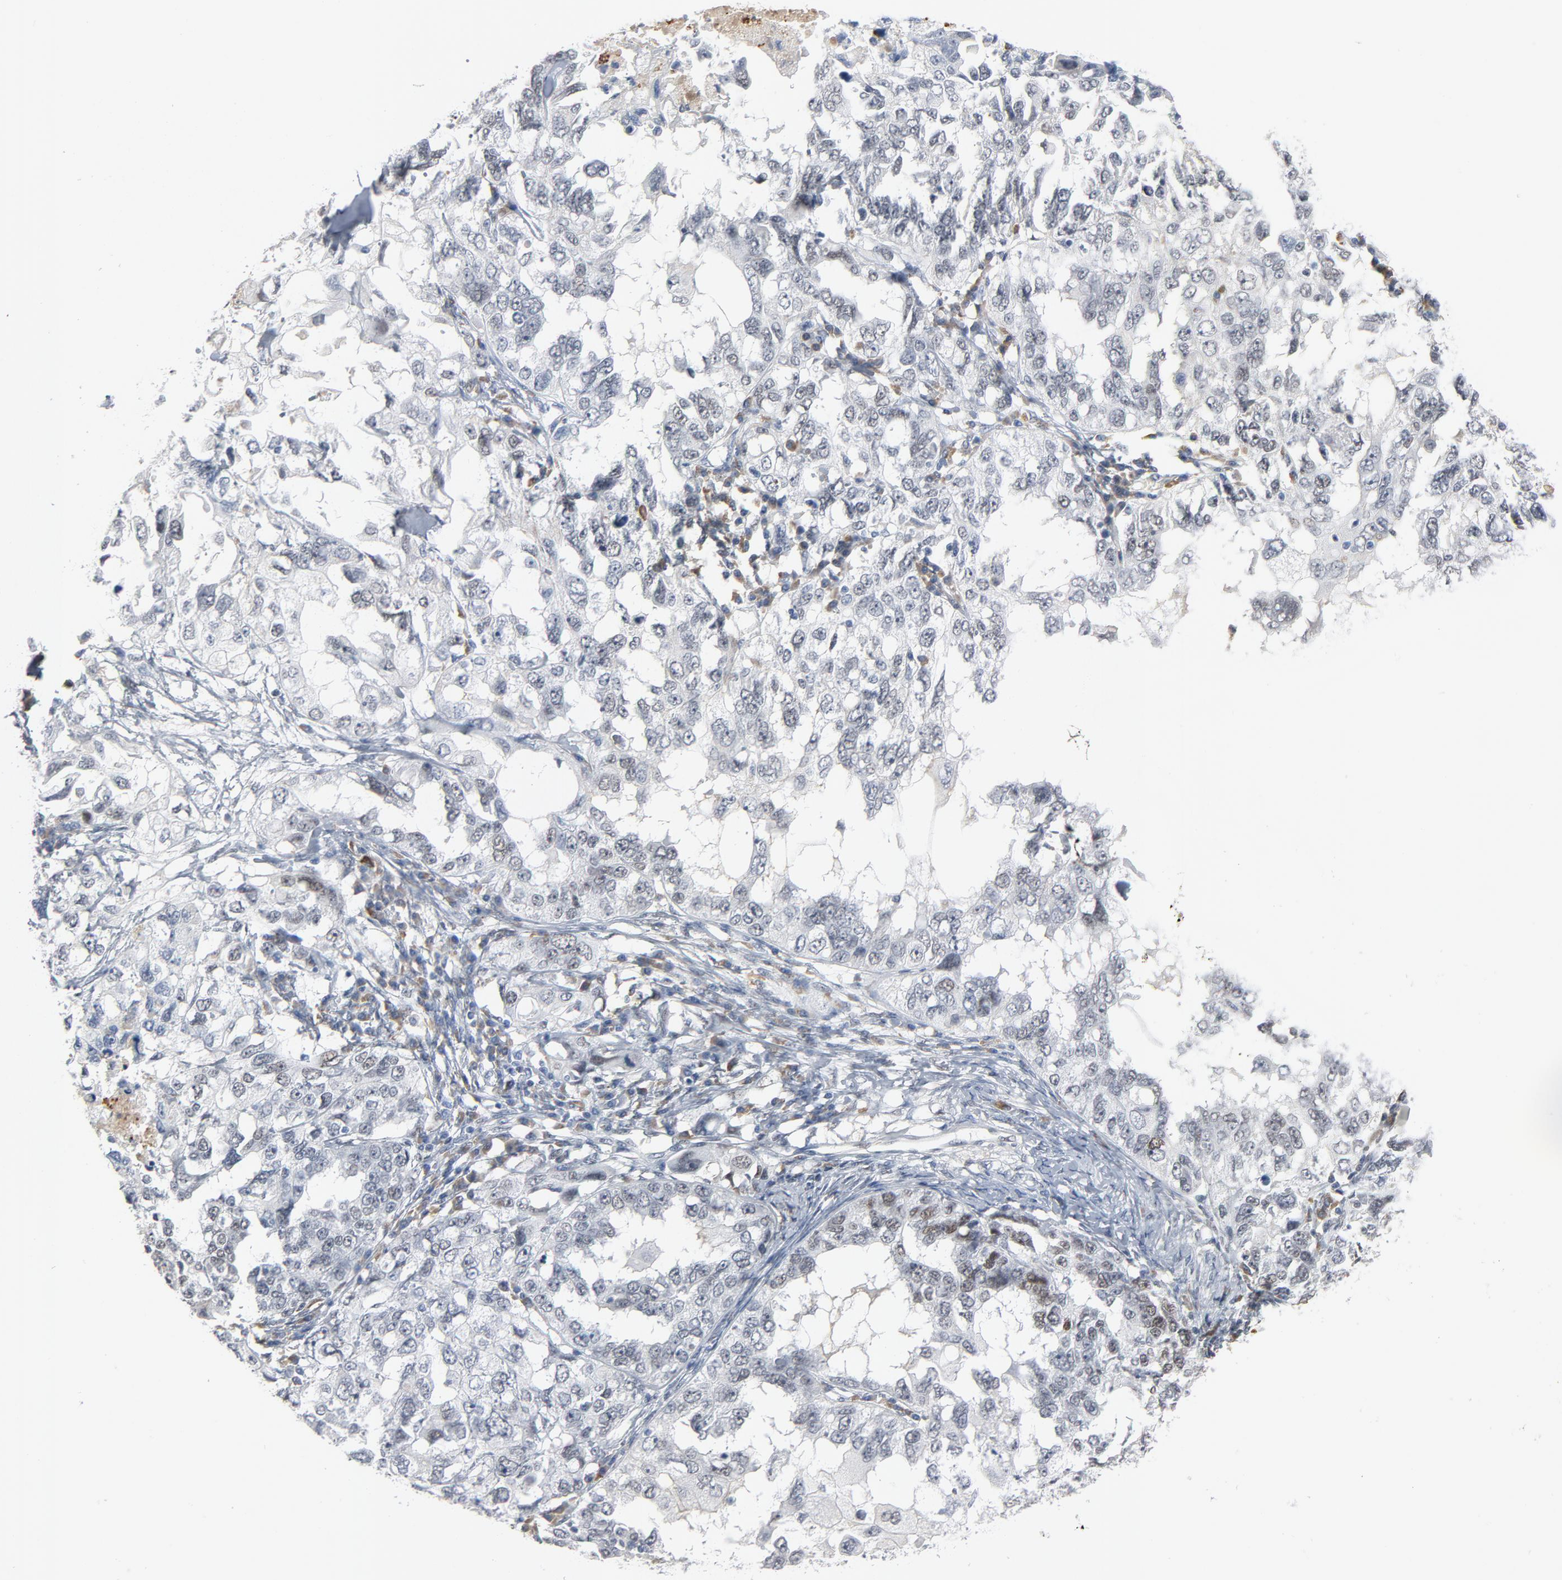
{"staining": {"intensity": "negative", "quantity": "none", "location": "none"}, "tissue": "ovarian cancer", "cell_type": "Tumor cells", "image_type": "cancer", "snomed": [{"axis": "morphology", "description": "Cystadenocarcinoma, serous, NOS"}, {"axis": "topography", "description": "Ovary"}], "caption": "The micrograph displays no significant expression in tumor cells of serous cystadenocarcinoma (ovarian). (DAB immunohistochemistry with hematoxylin counter stain).", "gene": "FOXP1", "patient": {"sex": "female", "age": 82}}